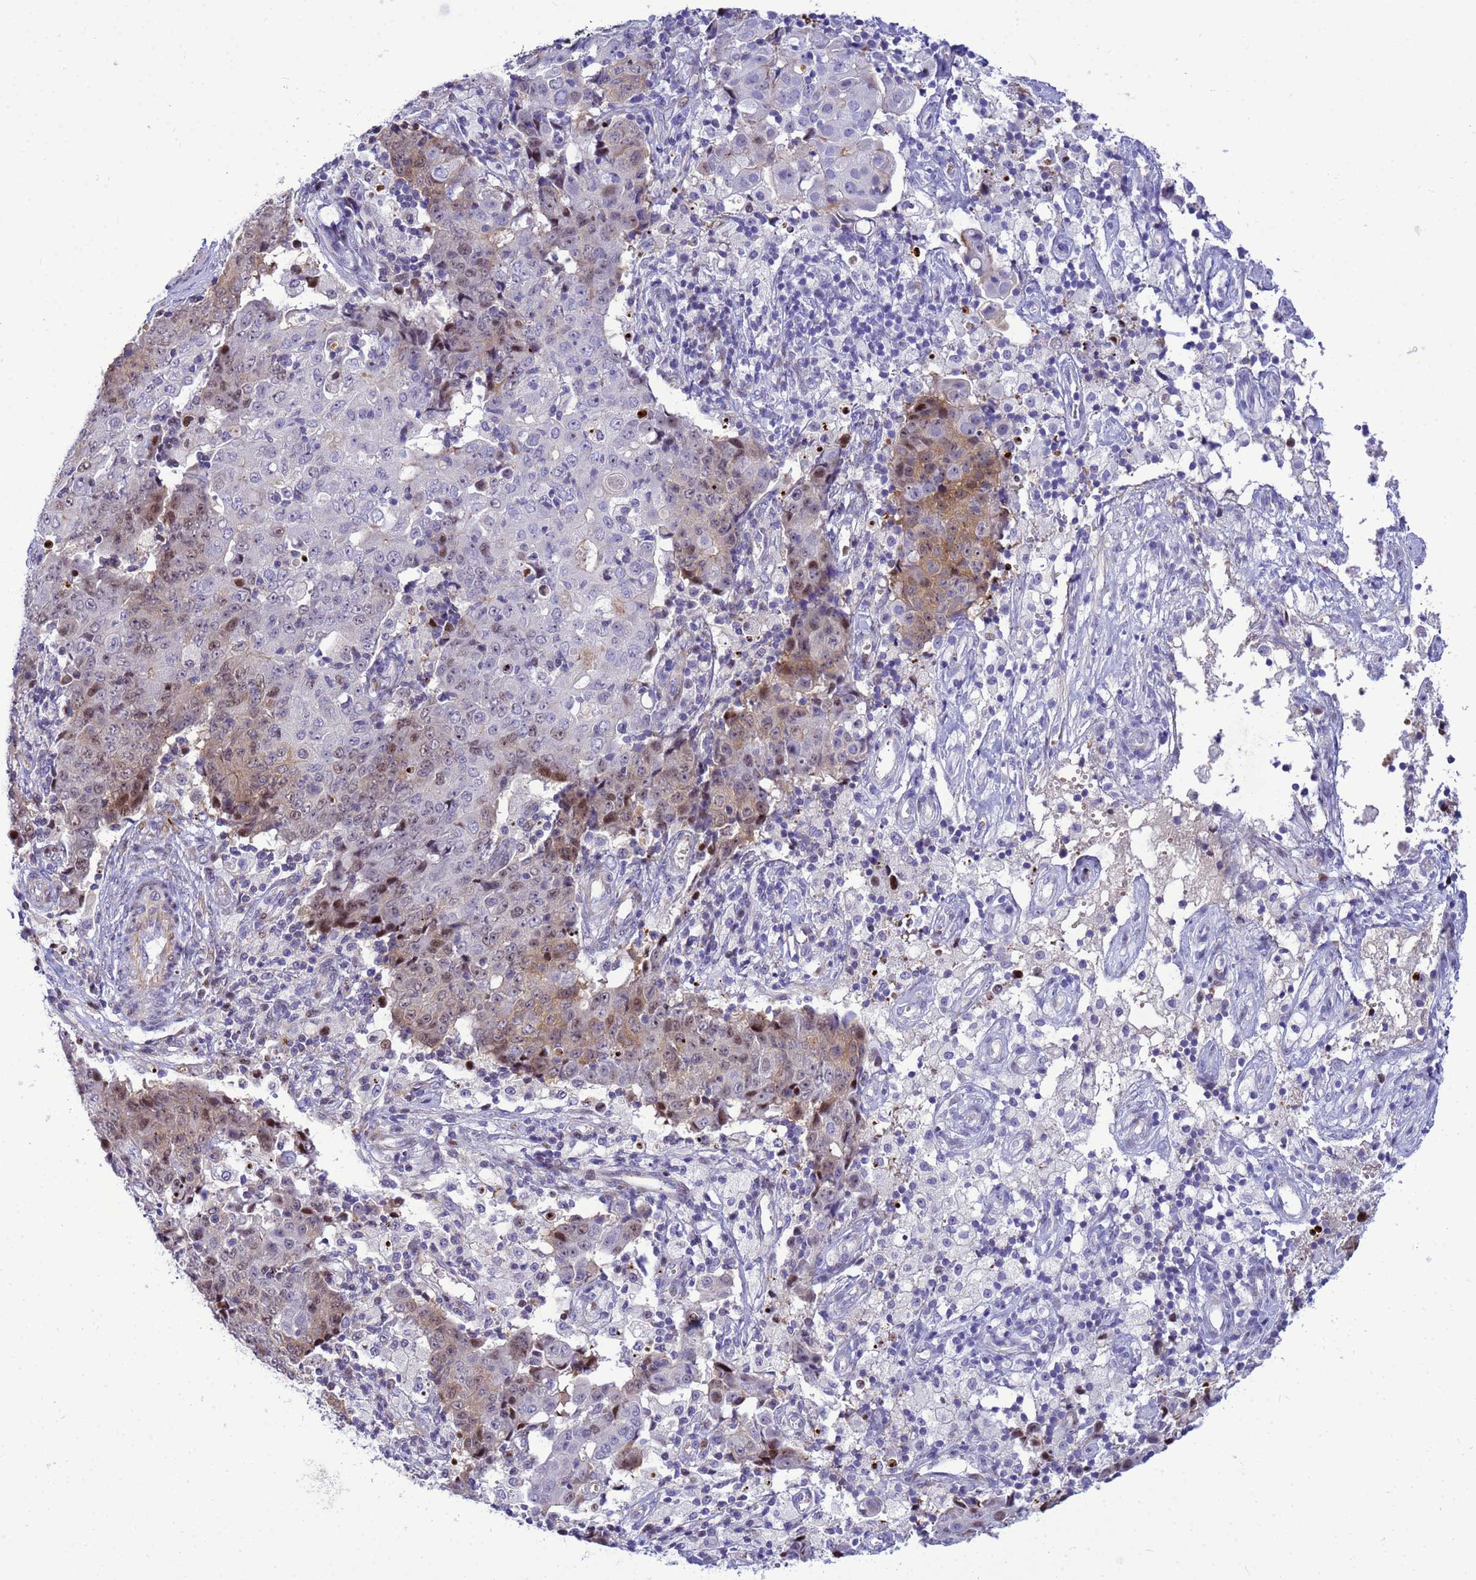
{"staining": {"intensity": "moderate", "quantity": "<25%", "location": "cytoplasmic/membranous,nuclear"}, "tissue": "ovarian cancer", "cell_type": "Tumor cells", "image_type": "cancer", "snomed": [{"axis": "morphology", "description": "Carcinoma, endometroid"}, {"axis": "topography", "description": "Ovary"}], "caption": "The image displays a brown stain indicating the presence of a protein in the cytoplasmic/membranous and nuclear of tumor cells in ovarian cancer (endometroid carcinoma).", "gene": "ADAMTS7", "patient": {"sex": "female", "age": 42}}